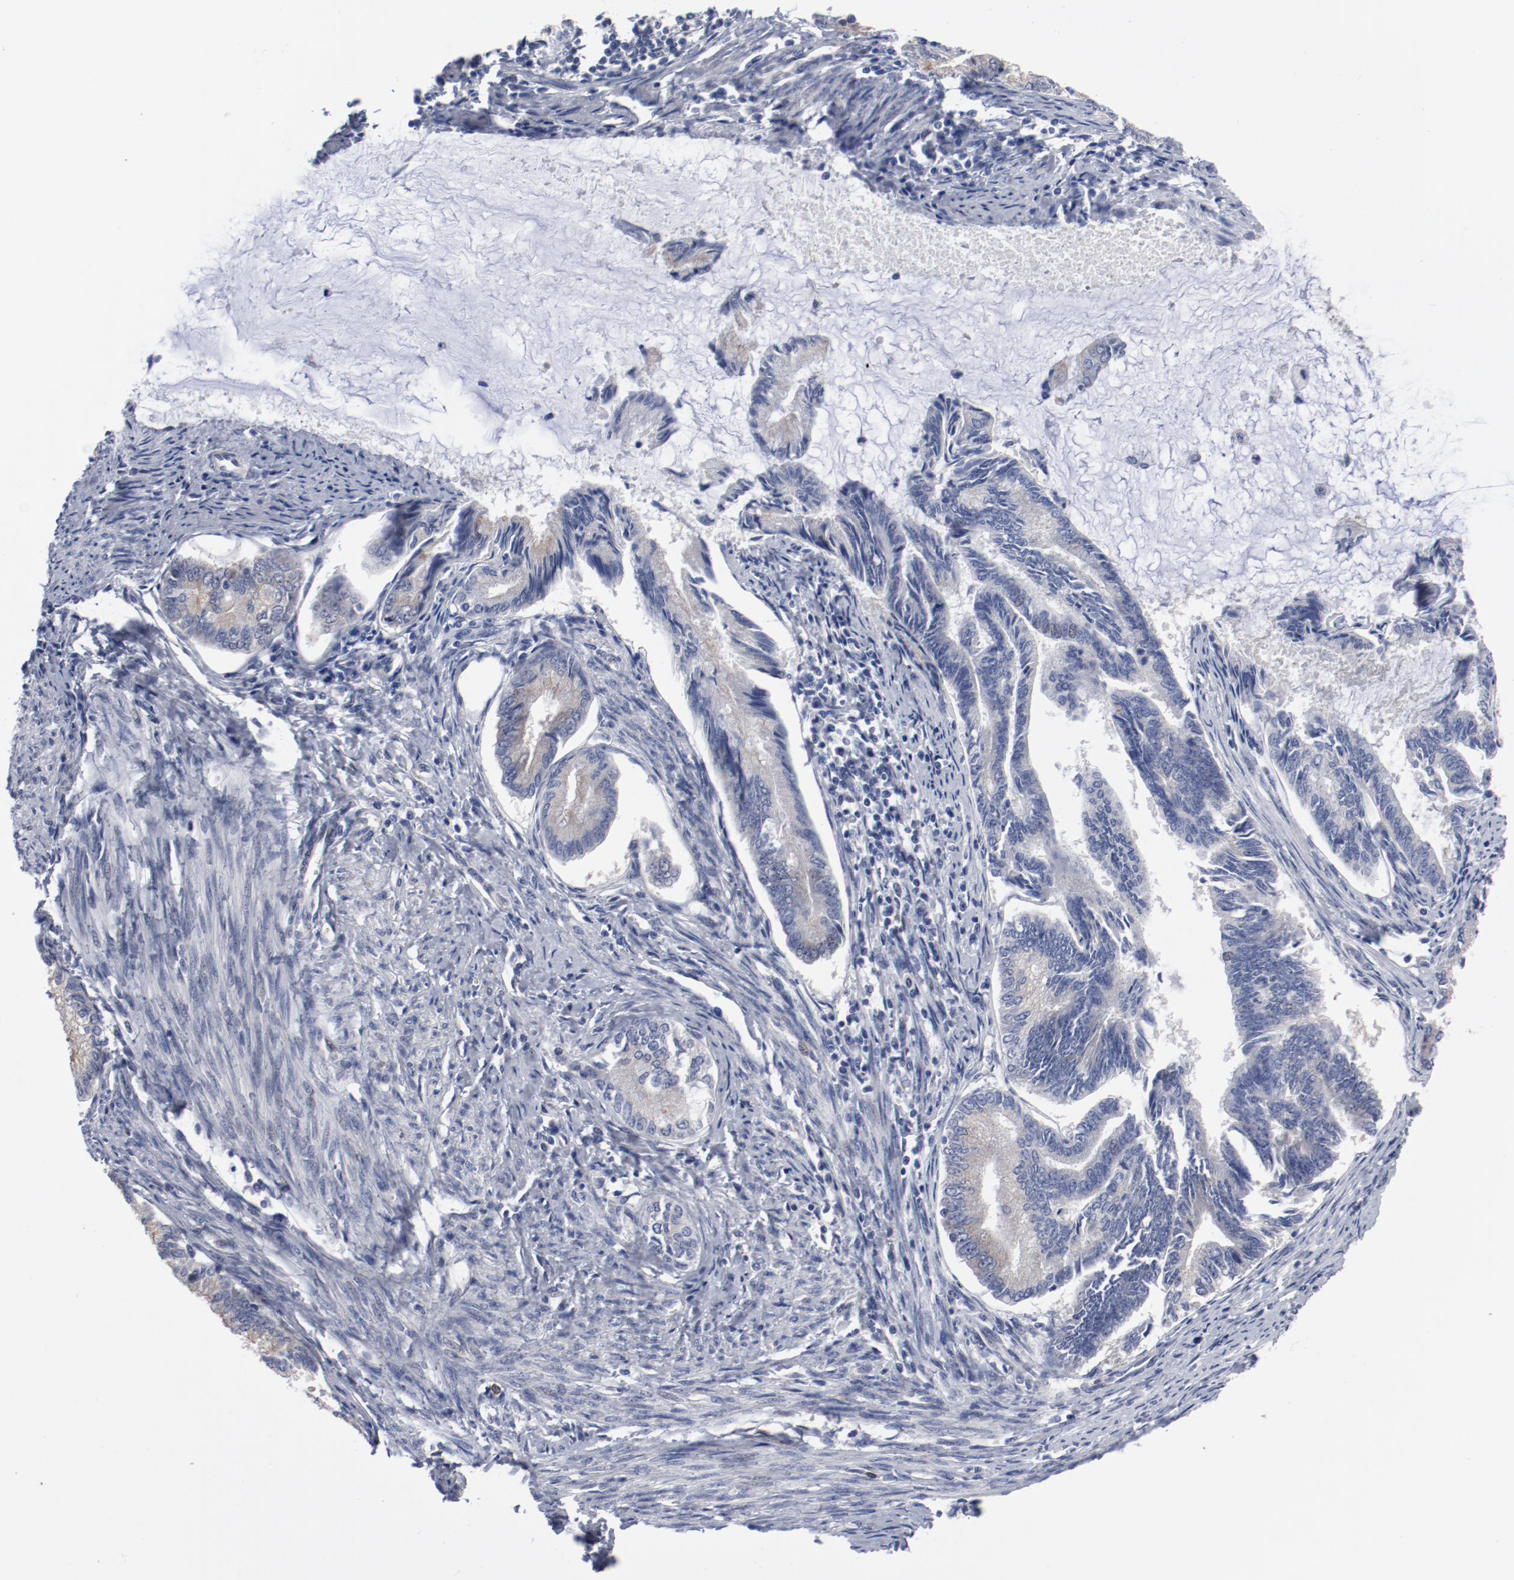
{"staining": {"intensity": "weak", "quantity": "25%-75%", "location": "cytoplasmic/membranous"}, "tissue": "endometrial cancer", "cell_type": "Tumor cells", "image_type": "cancer", "snomed": [{"axis": "morphology", "description": "Adenocarcinoma, NOS"}, {"axis": "topography", "description": "Endometrium"}], "caption": "This histopathology image reveals IHC staining of human adenocarcinoma (endometrial), with low weak cytoplasmic/membranous positivity in approximately 25%-75% of tumor cells.", "gene": "GPR143", "patient": {"sex": "female", "age": 86}}